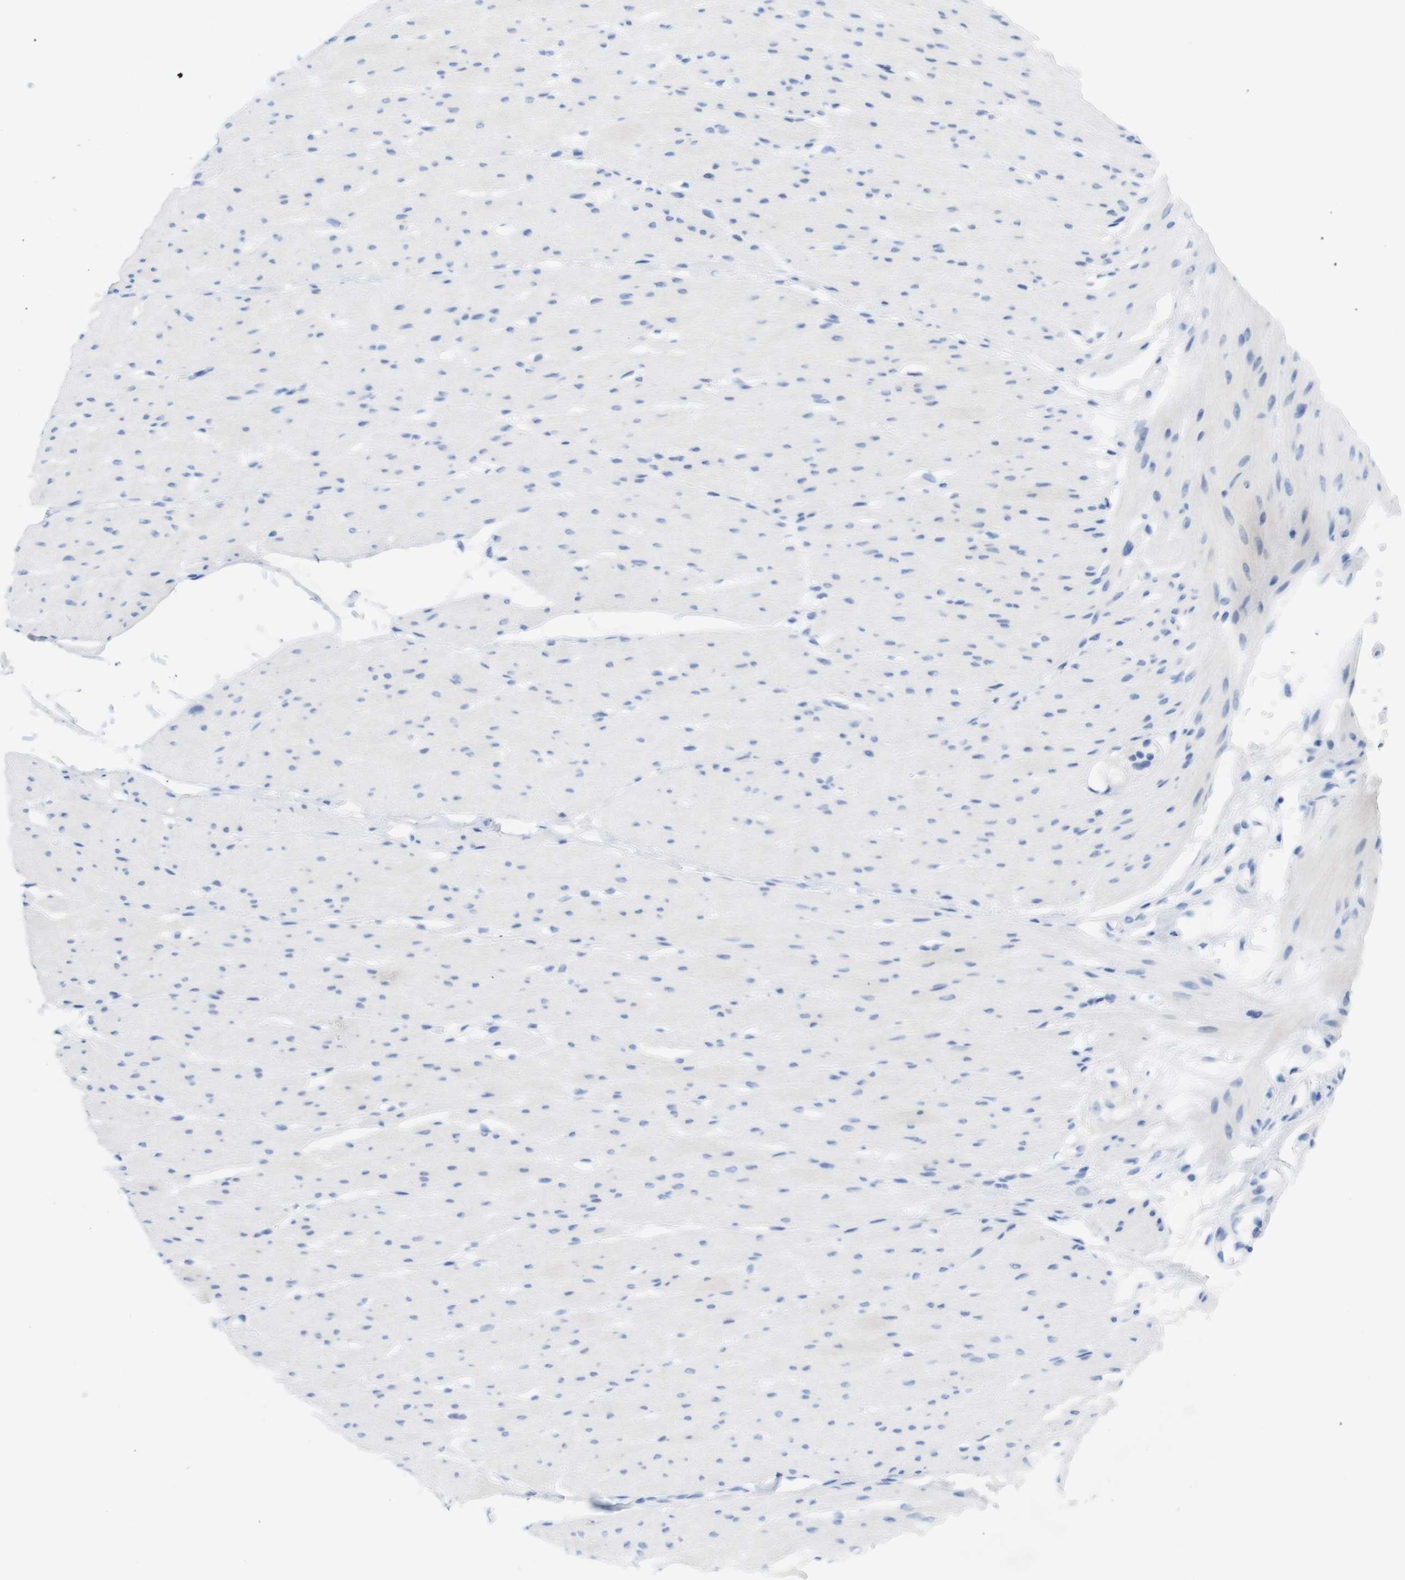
{"staining": {"intensity": "negative", "quantity": "none", "location": "none"}, "tissue": "smooth muscle", "cell_type": "Smooth muscle cells", "image_type": "normal", "snomed": [{"axis": "morphology", "description": "Normal tissue, NOS"}, {"axis": "topography", "description": "Smooth muscle"}, {"axis": "topography", "description": "Colon"}], "caption": "An IHC image of benign smooth muscle is shown. There is no staining in smooth muscle cells of smooth muscle.", "gene": "LAG3", "patient": {"sex": "male", "age": 67}}